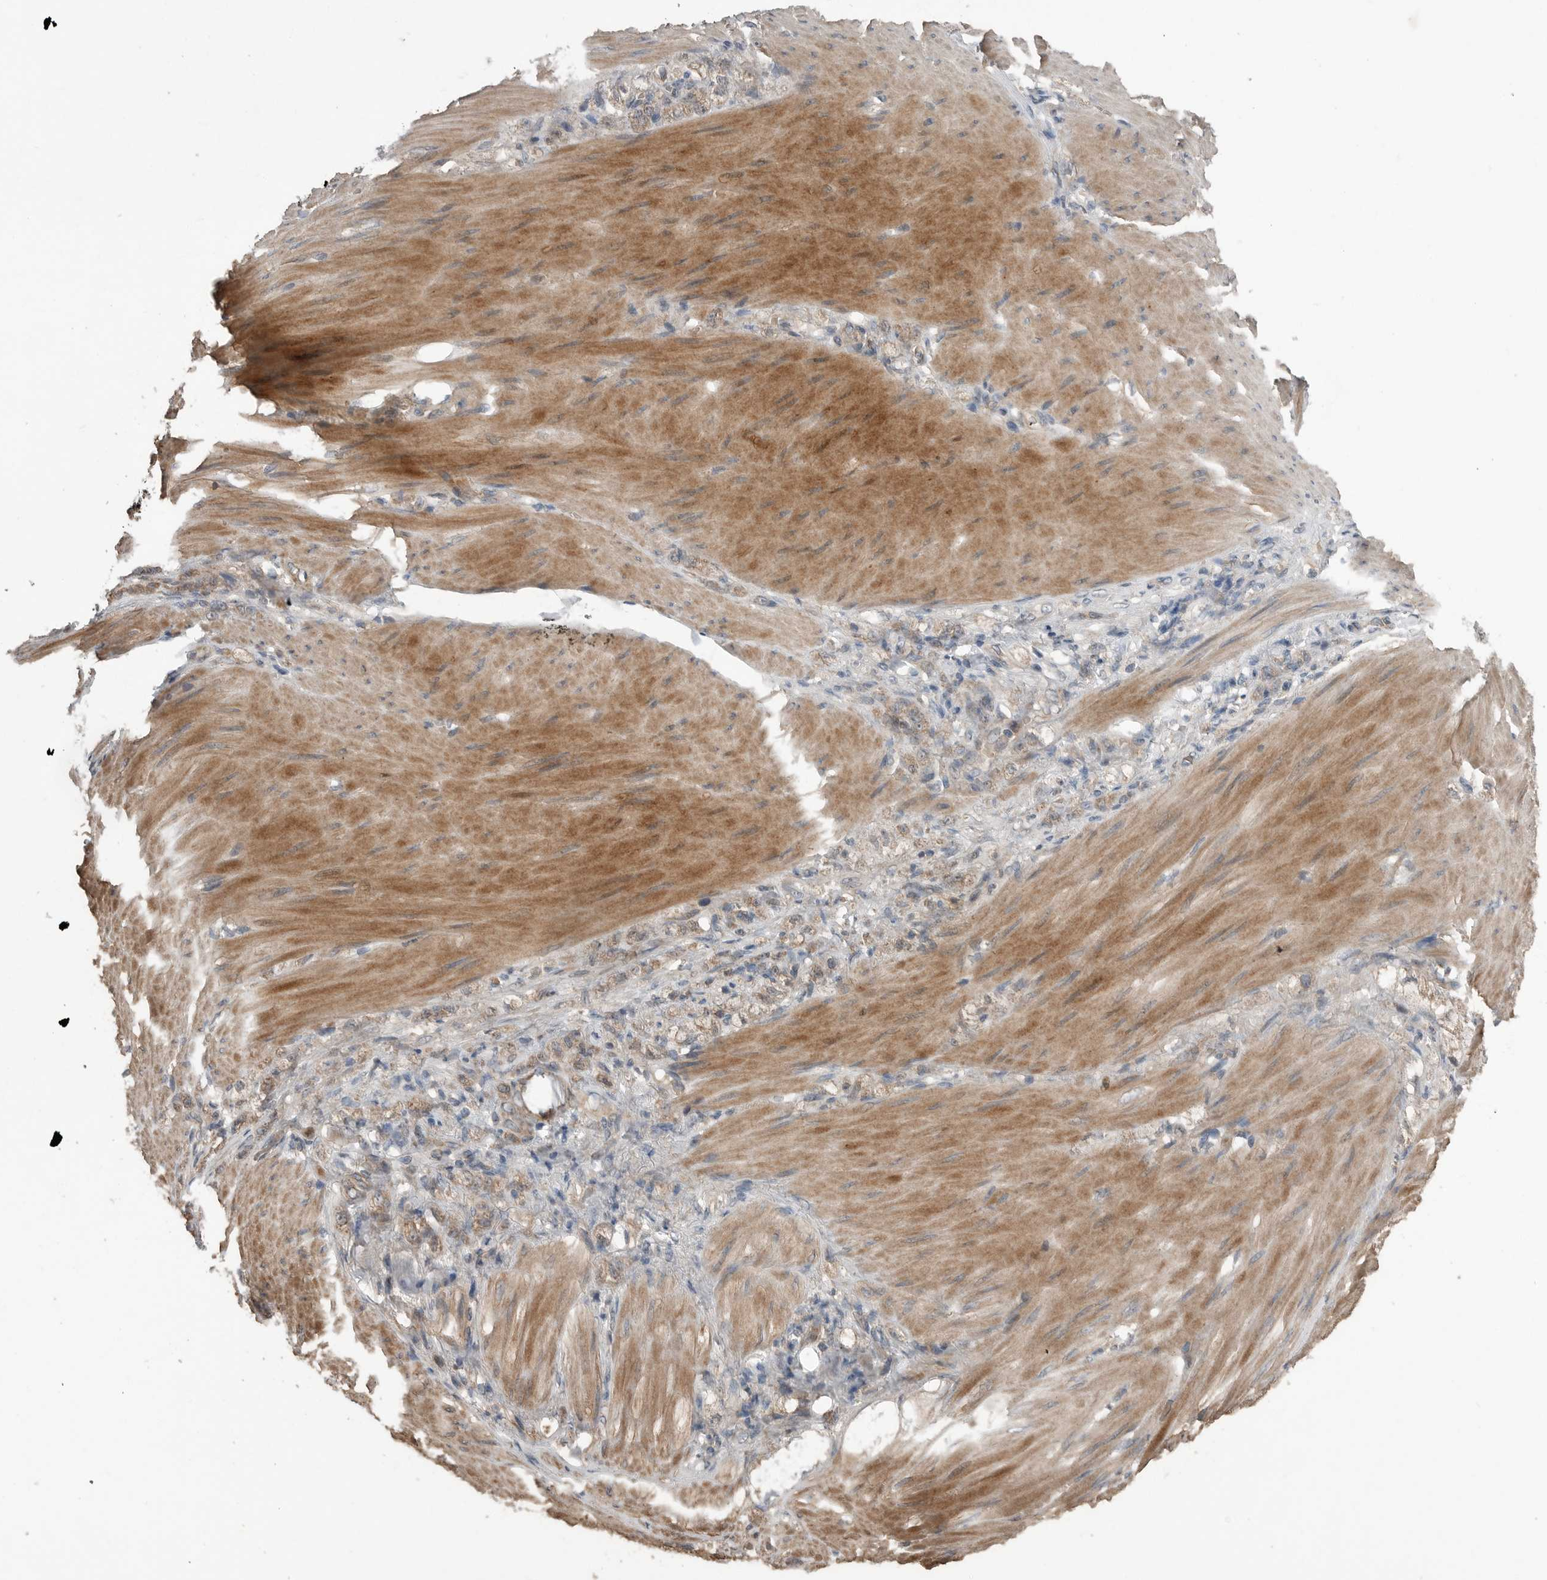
{"staining": {"intensity": "weak", "quantity": ">75%", "location": "cytoplasmic/membranous"}, "tissue": "stomach cancer", "cell_type": "Tumor cells", "image_type": "cancer", "snomed": [{"axis": "morphology", "description": "Normal tissue, NOS"}, {"axis": "morphology", "description": "Adenocarcinoma, NOS"}, {"axis": "topography", "description": "Stomach"}], "caption": "Weak cytoplasmic/membranous positivity for a protein is present in about >75% of tumor cells of adenocarcinoma (stomach) using immunohistochemistry.", "gene": "SCP2", "patient": {"sex": "male", "age": 82}}